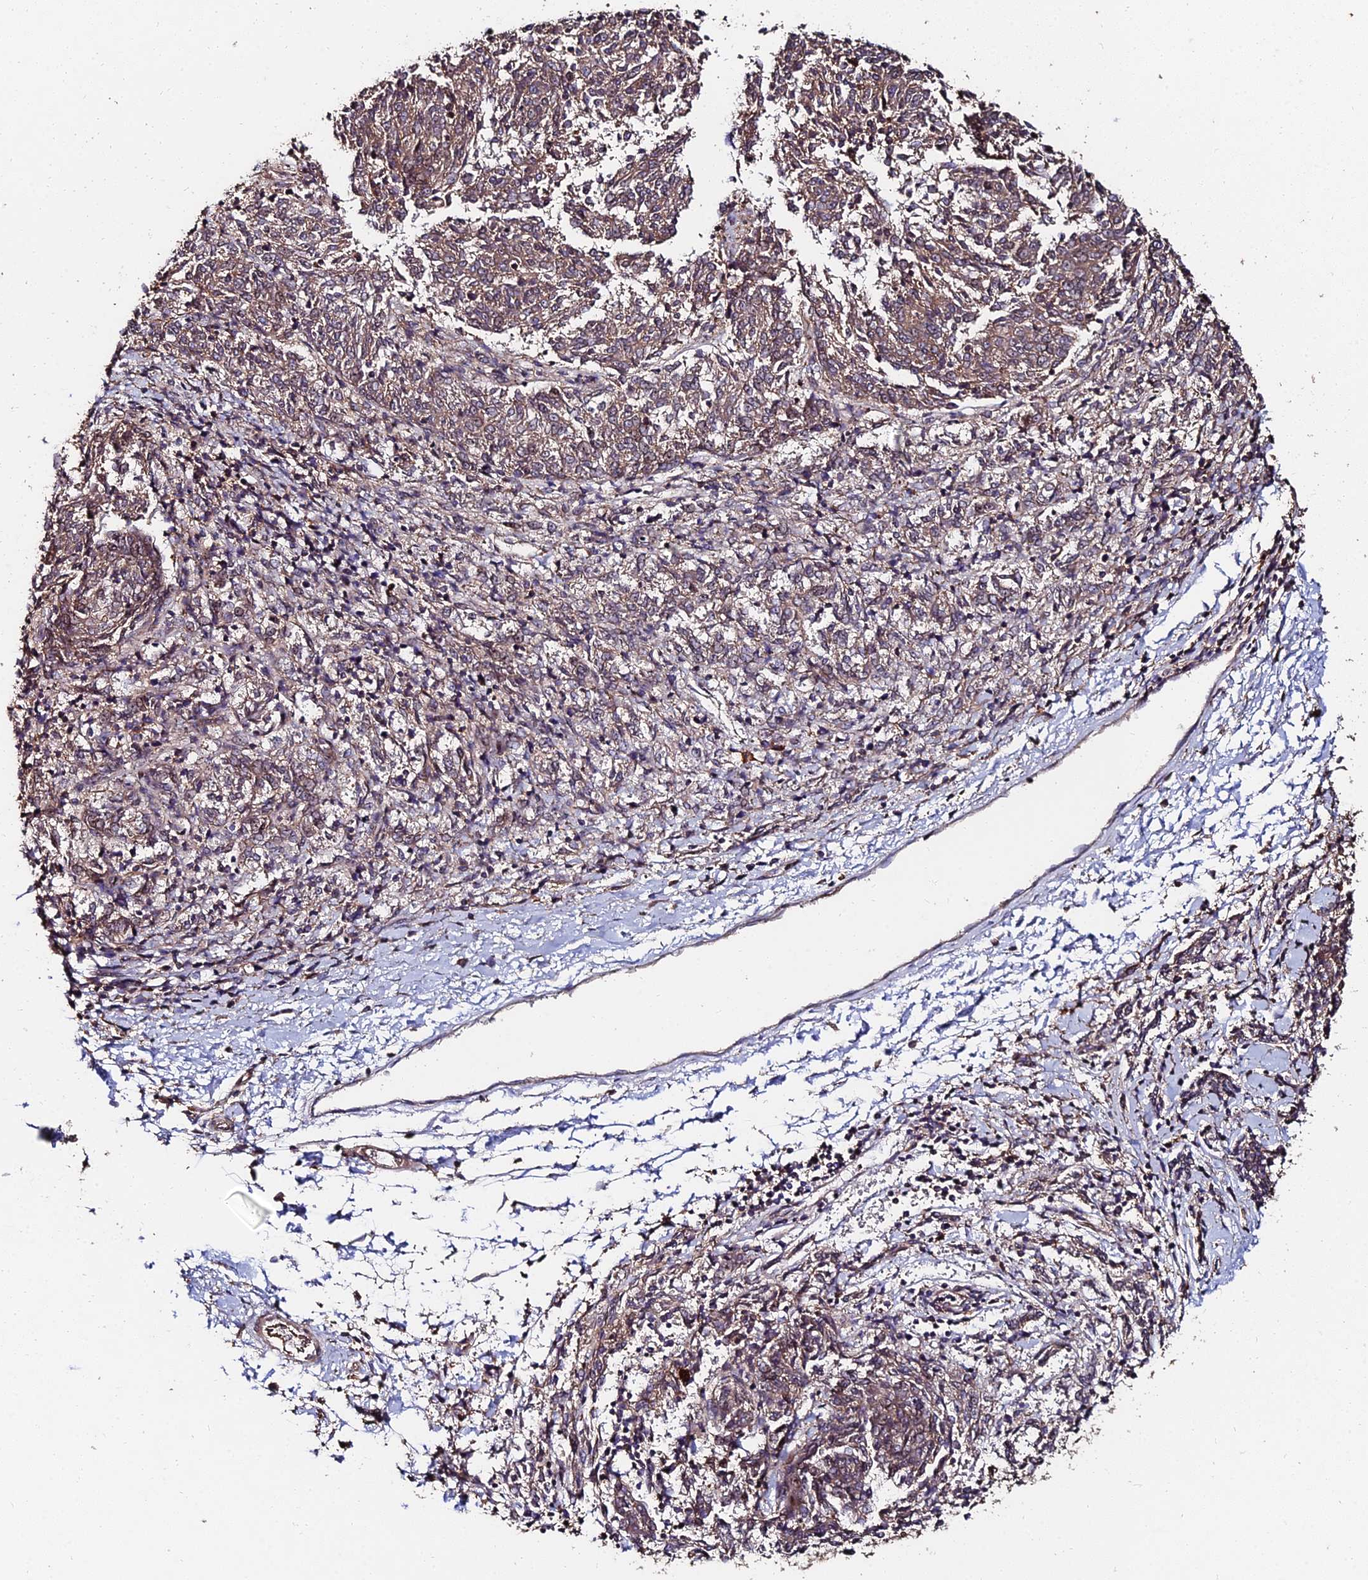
{"staining": {"intensity": "weak", "quantity": ">75%", "location": "cytoplasmic/membranous"}, "tissue": "melanoma", "cell_type": "Tumor cells", "image_type": "cancer", "snomed": [{"axis": "morphology", "description": "Malignant melanoma, NOS"}, {"axis": "topography", "description": "Skin"}], "caption": "Weak cytoplasmic/membranous expression is seen in about >75% of tumor cells in melanoma.", "gene": "EXT1", "patient": {"sex": "female", "age": 72}}